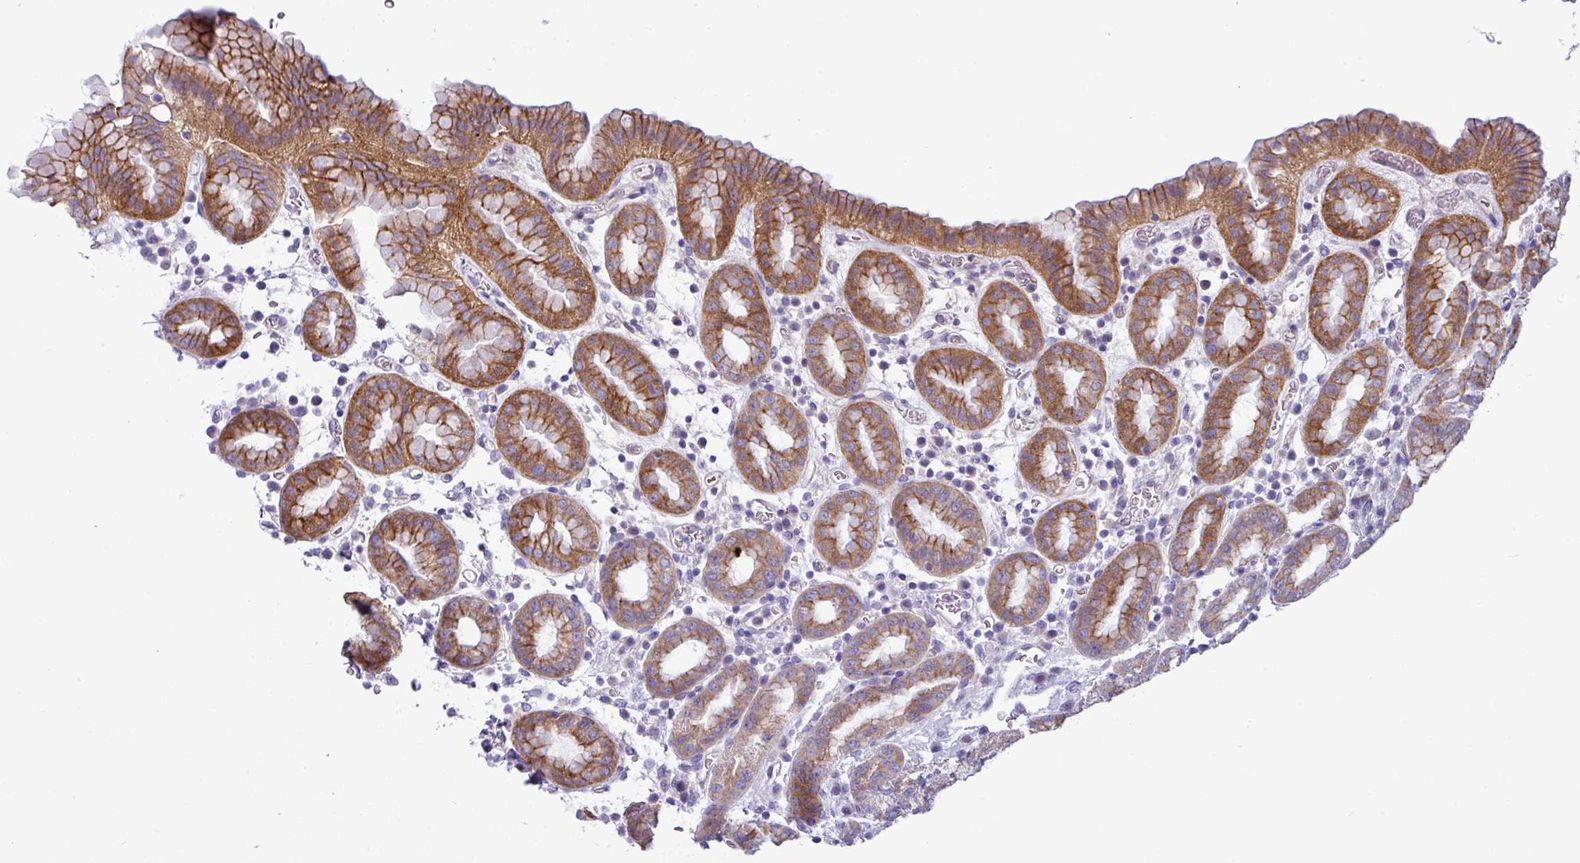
{"staining": {"intensity": "moderate", "quantity": ">75%", "location": "cytoplasmic/membranous"}, "tissue": "stomach", "cell_type": "Glandular cells", "image_type": "normal", "snomed": [{"axis": "morphology", "description": "Normal tissue, NOS"}, {"axis": "topography", "description": "Stomach, upper"}, {"axis": "topography", "description": "Stomach, lower"}, {"axis": "topography", "description": "Small intestine"}], "caption": "This image shows IHC staining of normal stomach, with medium moderate cytoplasmic/membranous positivity in about >75% of glandular cells.", "gene": "ACAP3", "patient": {"sex": "male", "age": 68}}